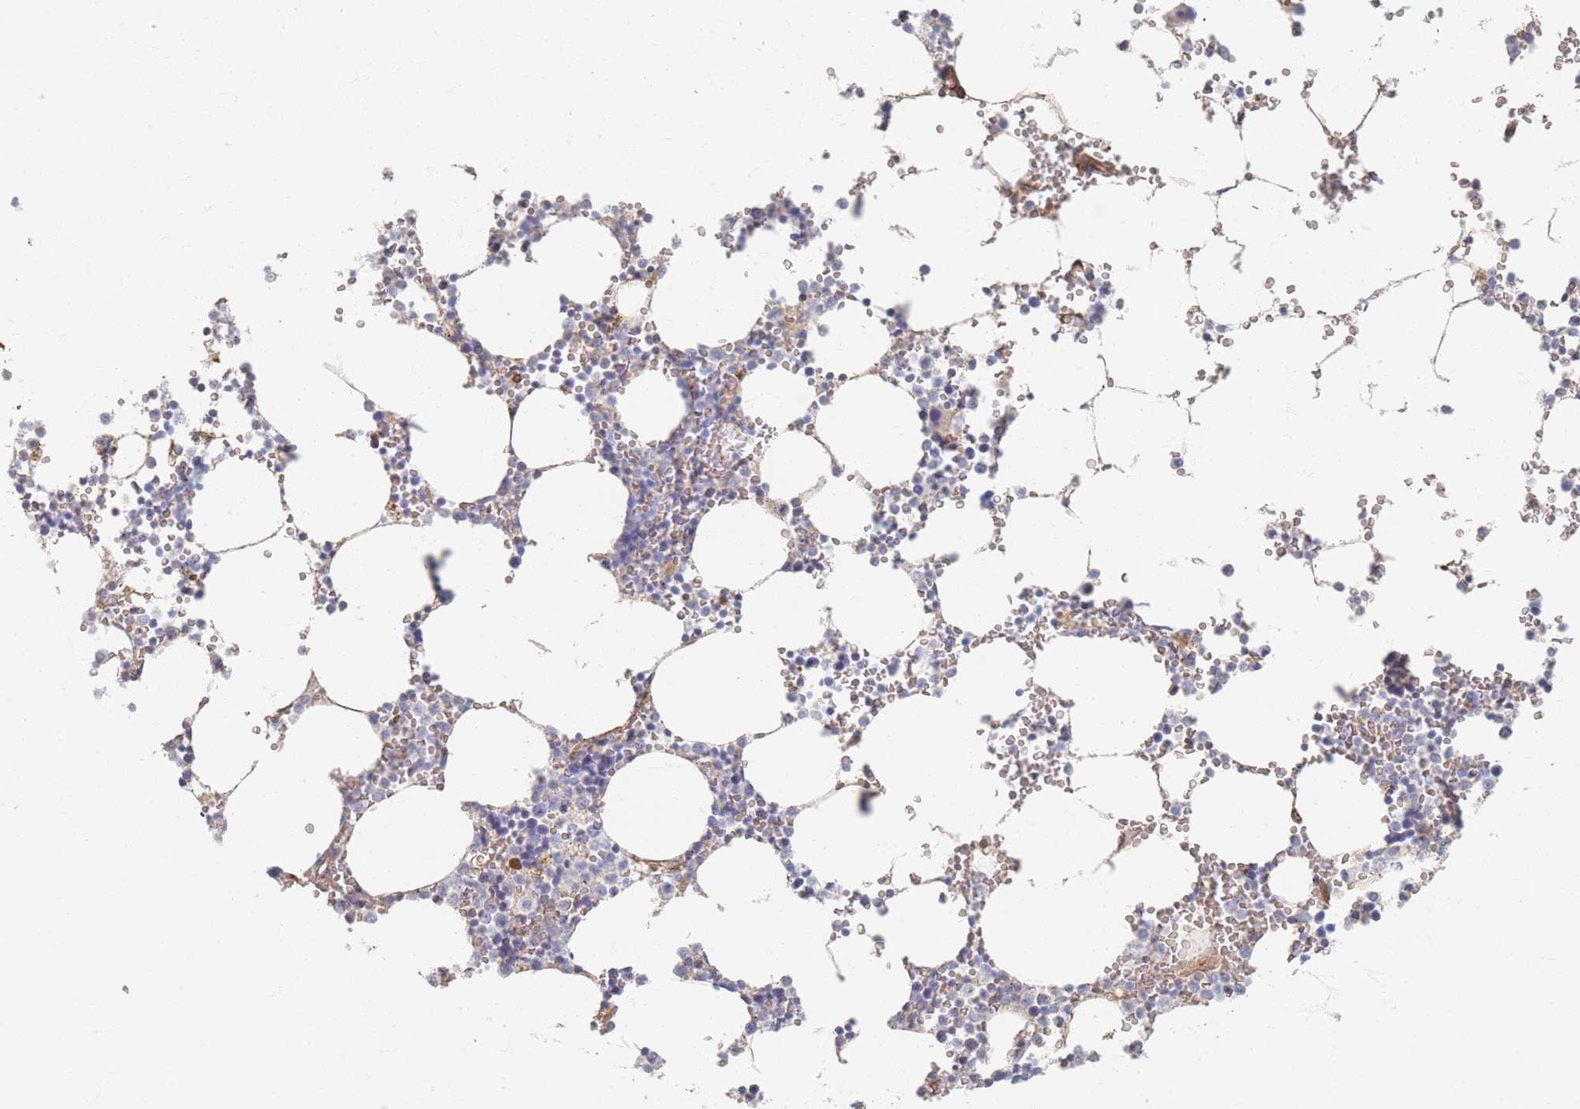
{"staining": {"intensity": "negative", "quantity": "none", "location": "none"}, "tissue": "bone marrow", "cell_type": "Hematopoietic cells", "image_type": "normal", "snomed": [{"axis": "morphology", "description": "Normal tissue, NOS"}, {"axis": "topography", "description": "Bone marrow"}], "caption": "The photomicrograph displays no significant expression in hematopoietic cells of bone marrow.", "gene": "GNB1", "patient": {"sex": "female", "age": 64}}